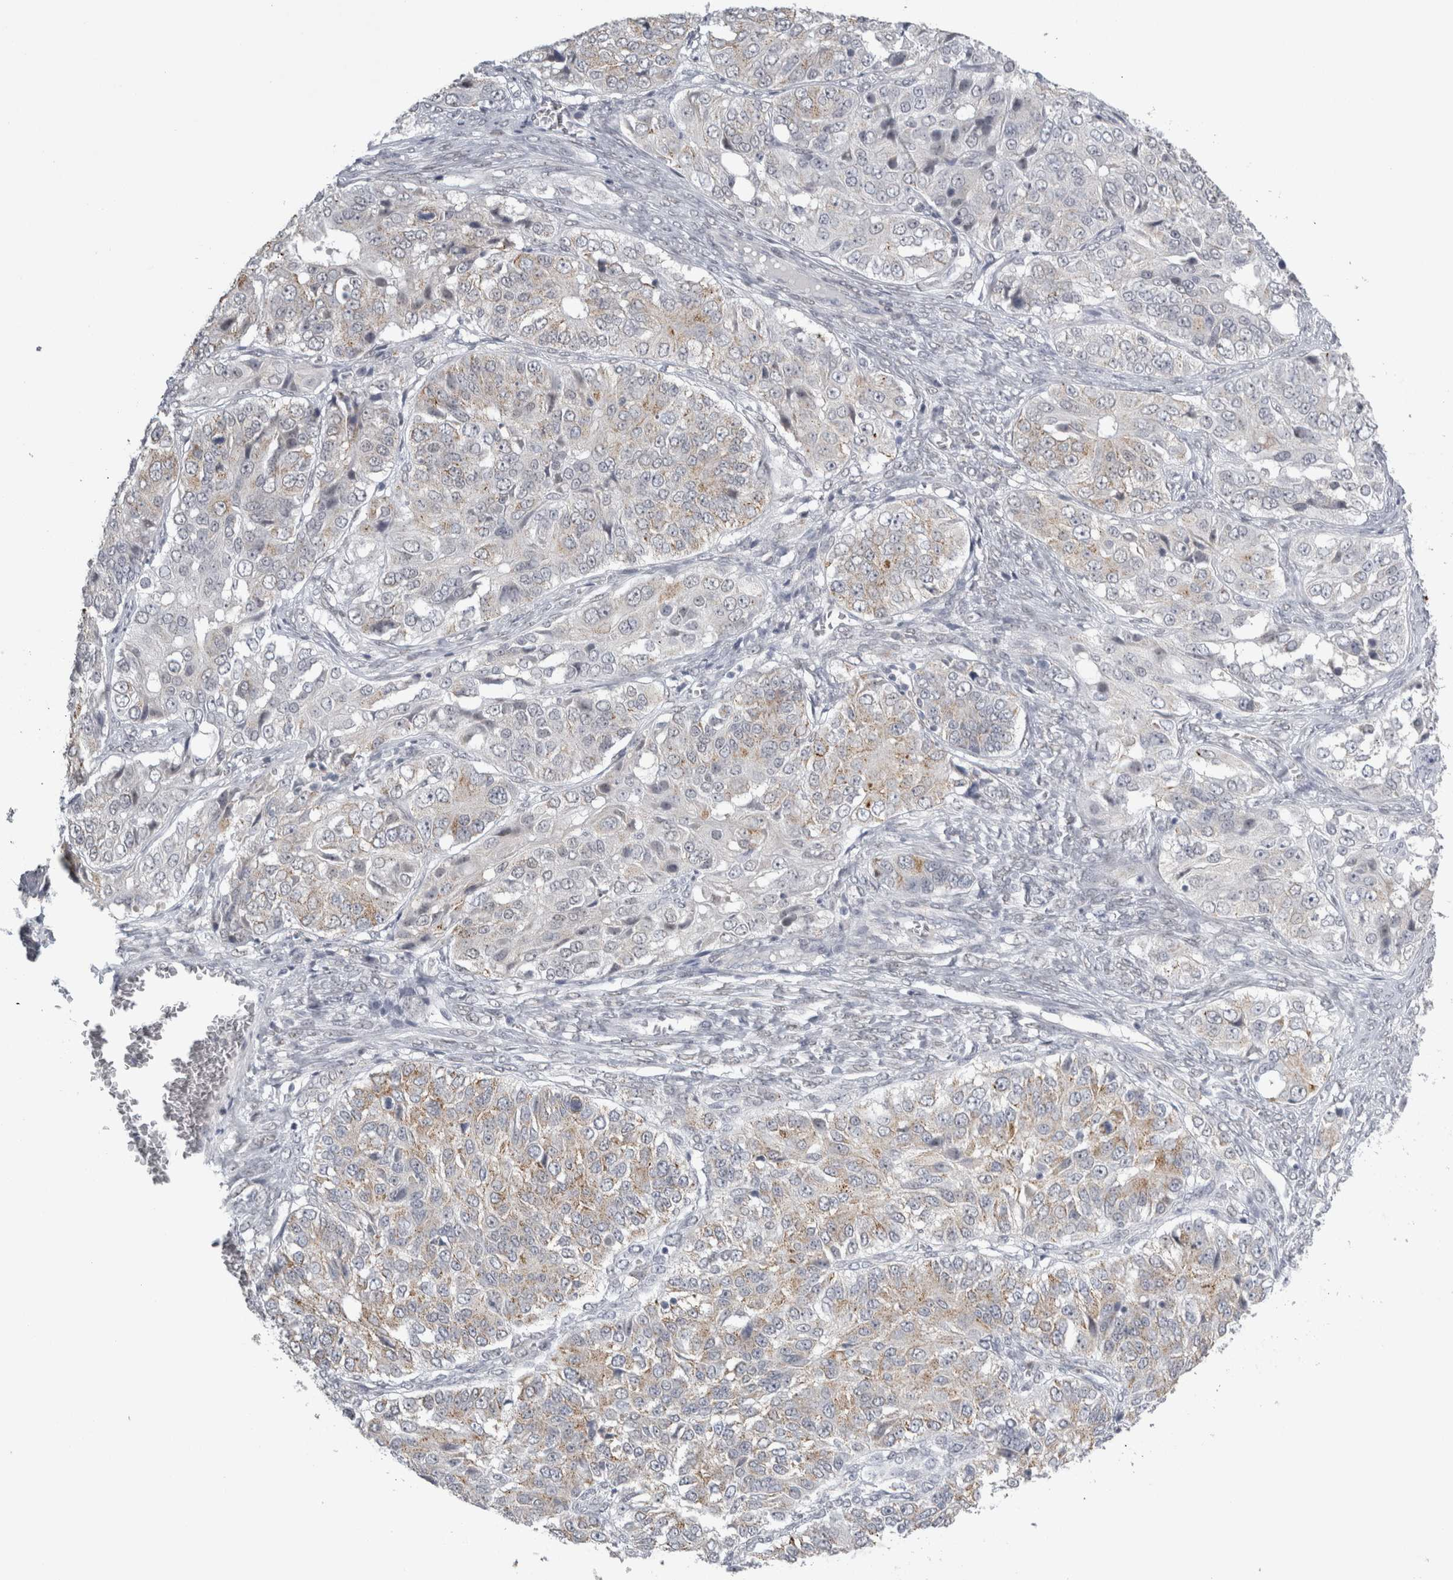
{"staining": {"intensity": "weak", "quantity": "<25%", "location": "cytoplasmic/membranous"}, "tissue": "ovarian cancer", "cell_type": "Tumor cells", "image_type": "cancer", "snomed": [{"axis": "morphology", "description": "Carcinoma, endometroid"}, {"axis": "topography", "description": "Ovary"}], "caption": "Immunohistochemistry (IHC) of human ovarian cancer (endometroid carcinoma) shows no positivity in tumor cells.", "gene": "PLIN1", "patient": {"sex": "female", "age": 51}}